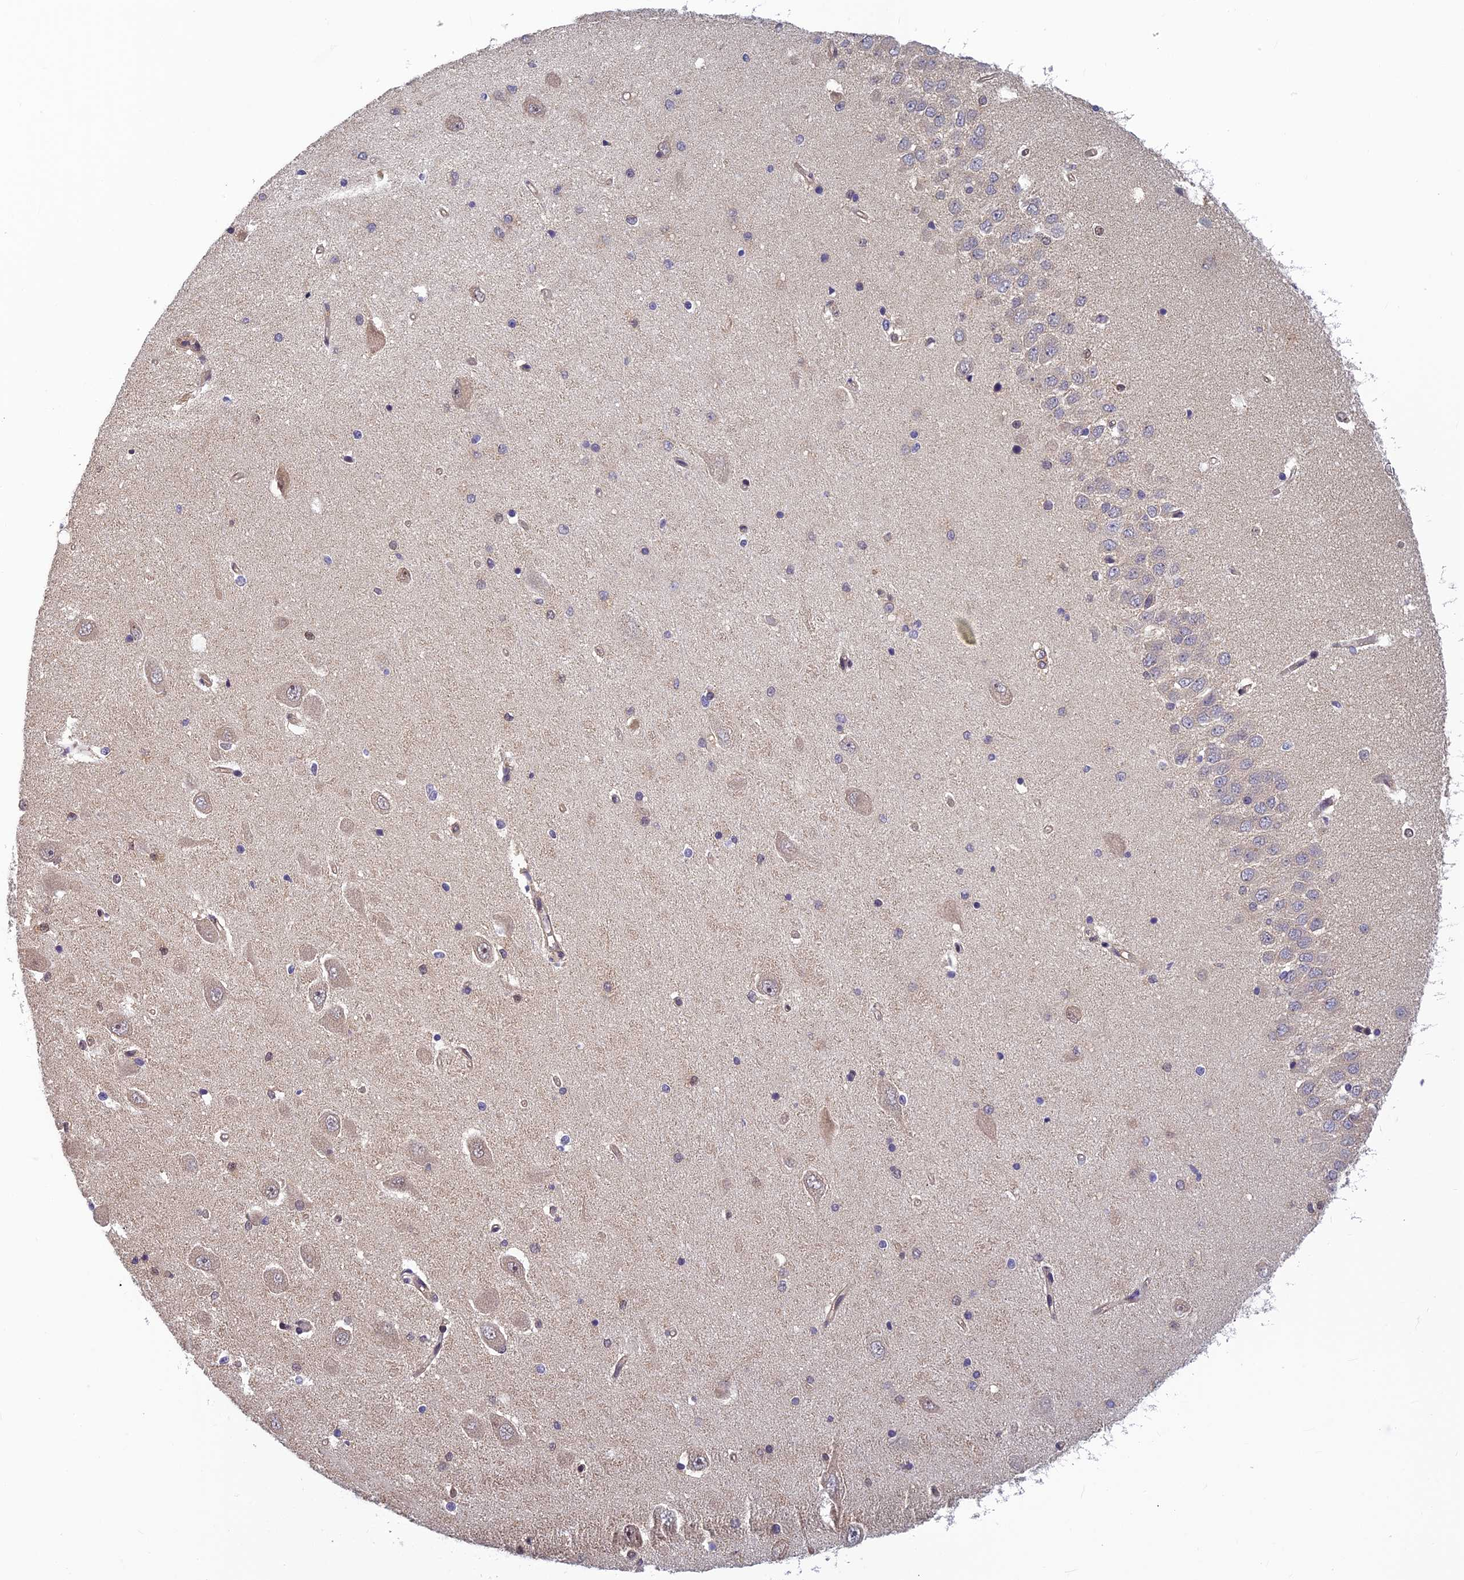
{"staining": {"intensity": "negative", "quantity": "none", "location": "none"}, "tissue": "hippocampus", "cell_type": "Glial cells", "image_type": "normal", "snomed": [{"axis": "morphology", "description": "Normal tissue, NOS"}, {"axis": "topography", "description": "Hippocampus"}], "caption": "Immunohistochemistry micrograph of normal human hippocampus stained for a protein (brown), which reveals no expression in glial cells. The staining is performed using DAB brown chromogen with nuclei counter-stained in using hematoxylin.", "gene": "PIKFYVE", "patient": {"sex": "male", "age": 45}}